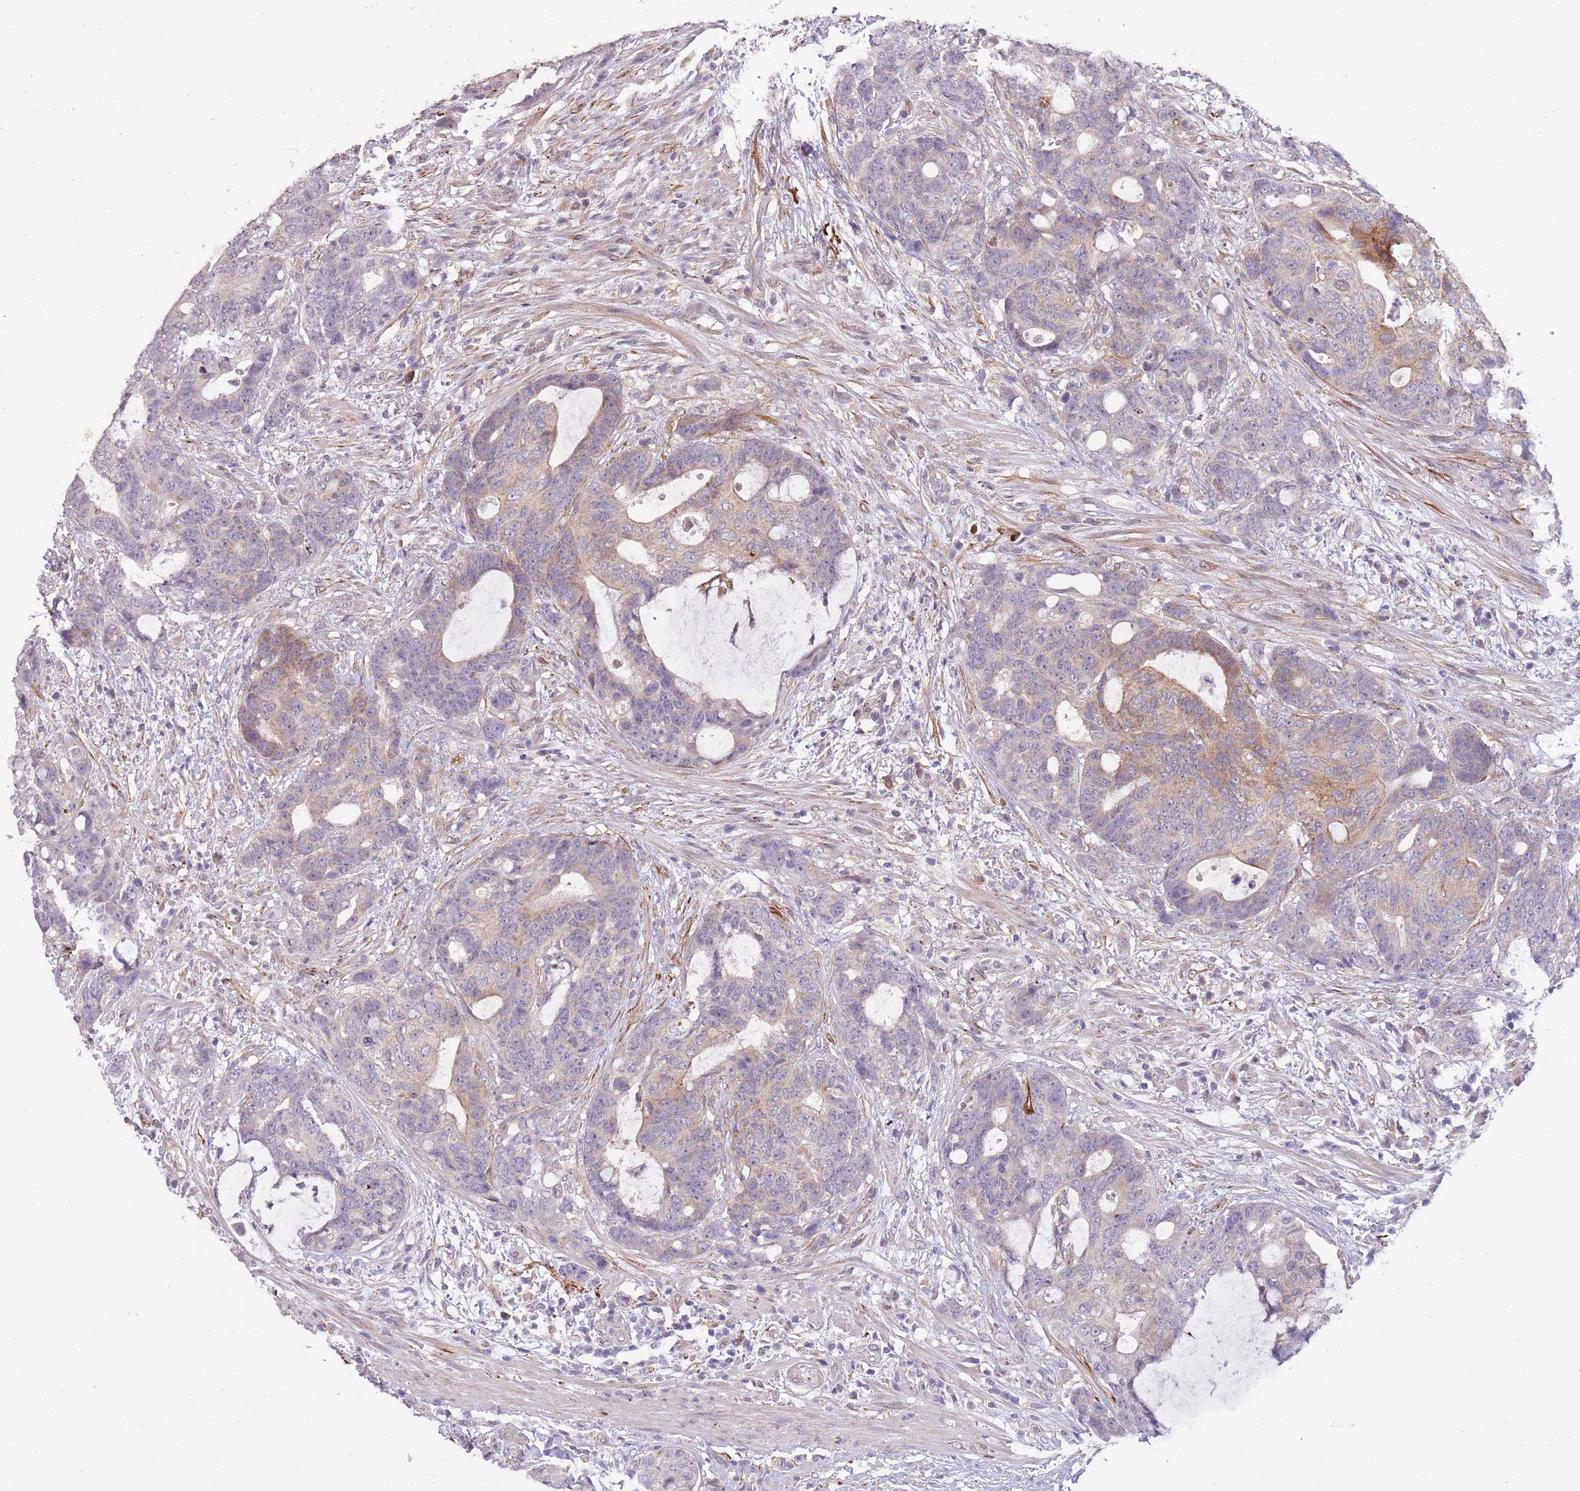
{"staining": {"intensity": "moderate", "quantity": "<25%", "location": "cytoplasmic/membranous"}, "tissue": "colorectal cancer", "cell_type": "Tumor cells", "image_type": "cancer", "snomed": [{"axis": "morphology", "description": "Adenocarcinoma, NOS"}, {"axis": "topography", "description": "Colon"}], "caption": "DAB immunohistochemical staining of human colorectal adenocarcinoma displays moderate cytoplasmic/membranous protein expression in about <25% of tumor cells. (DAB (3,3'-diaminobenzidine) = brown stain, brightfield microscopy at high magnification).", "gene": "ZNF658", "patient": {"sex": "female", "age": 82}}